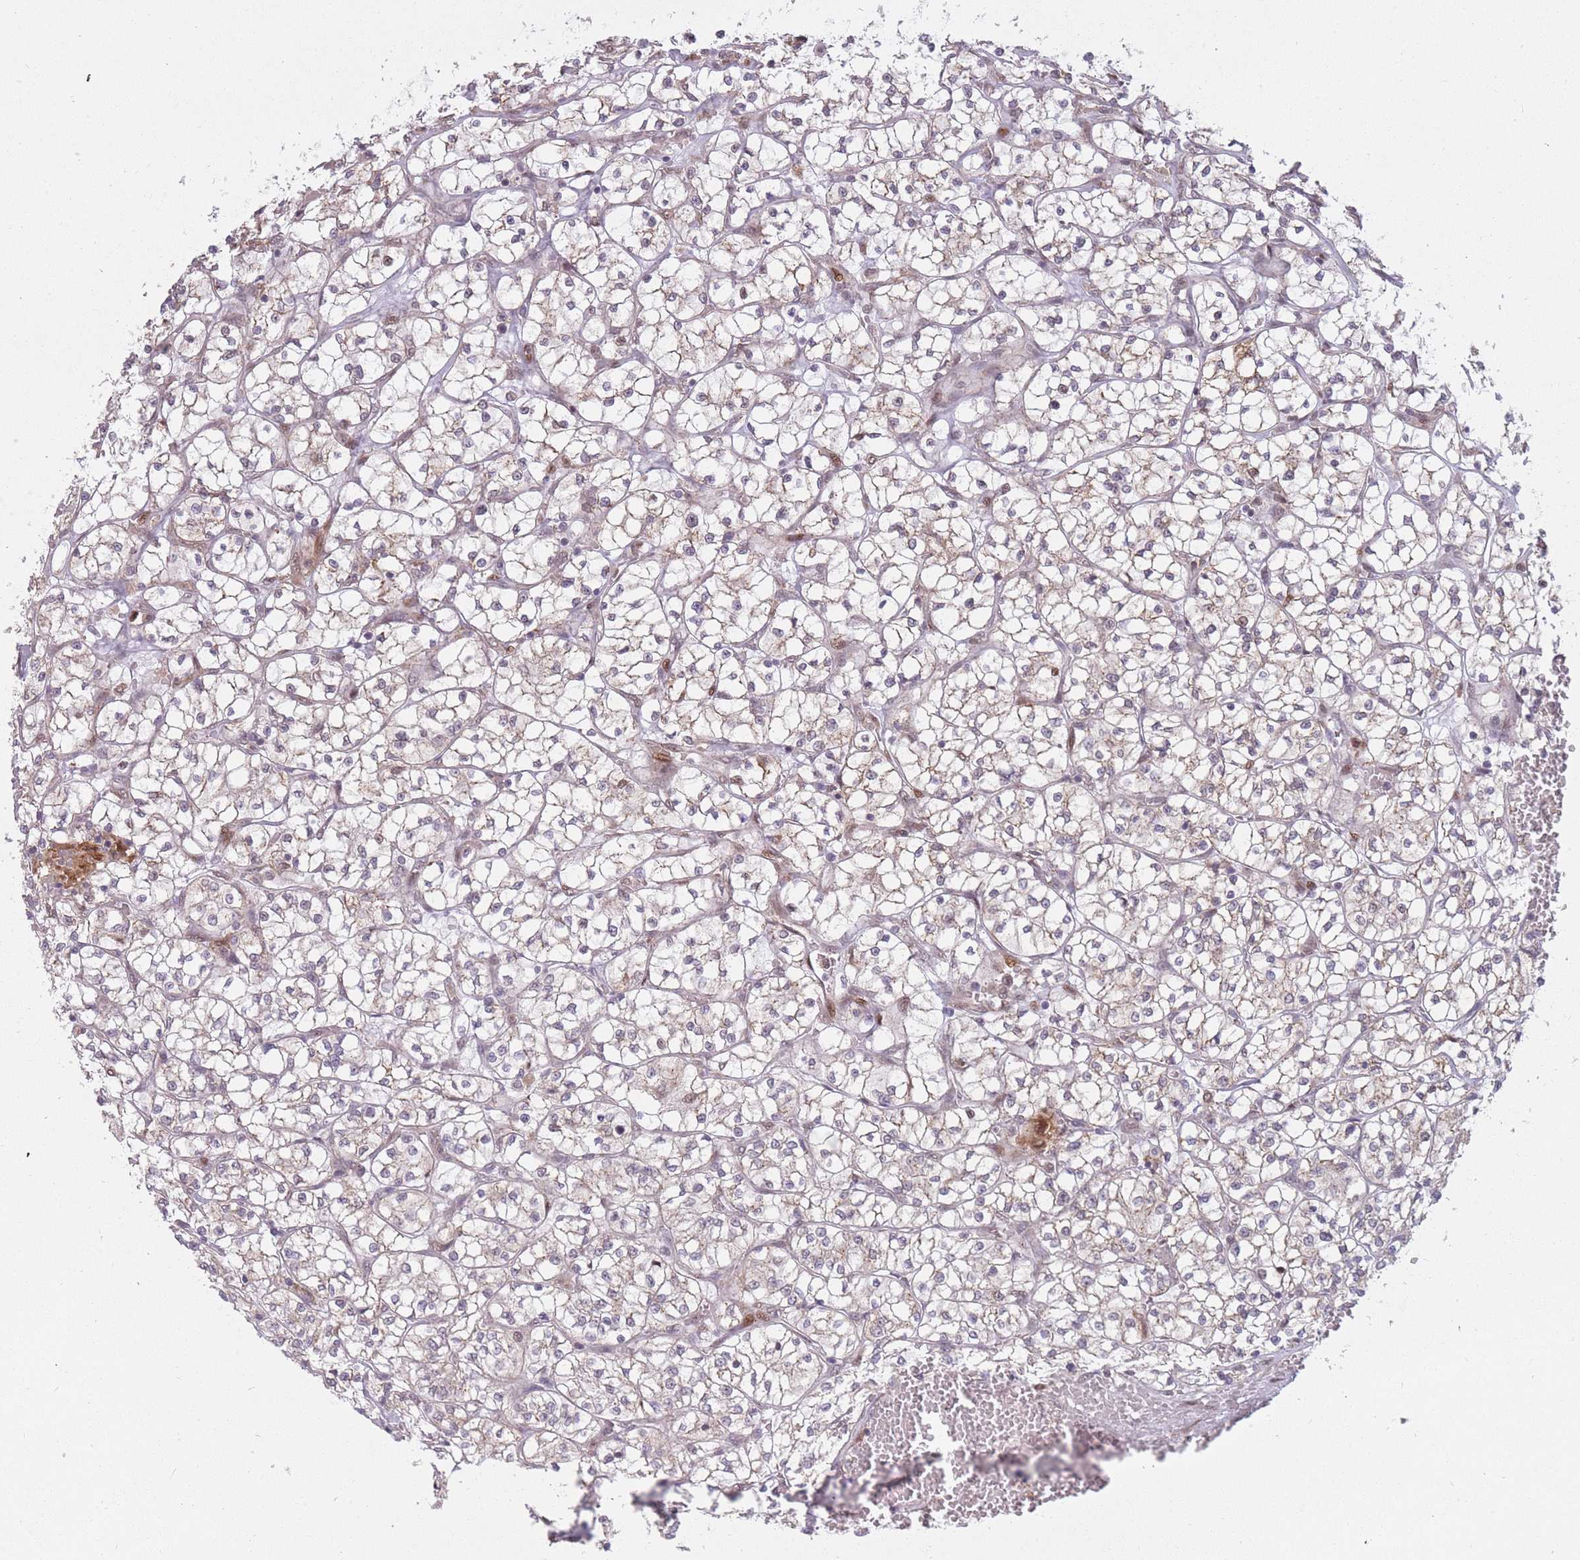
{"staining": {"intensity": "weak", "quantity": "<25%", "location": "cytoplasmic/membranous"}, "tissue": "renal cancer", "cell_type": "Tumor cells", "image_type": "cancer", "snomed": [{"axis": "morphology", "description": "Adenocarcinoma, NOS"}, {"axis": "topography", "description": "Kidney"}], "caption": "Human renal cancer stained for a protein using IHC reveals no staining in tumor cells.", "gene": "LGALS9", "patient": {"sex": "female", "age": 64}}